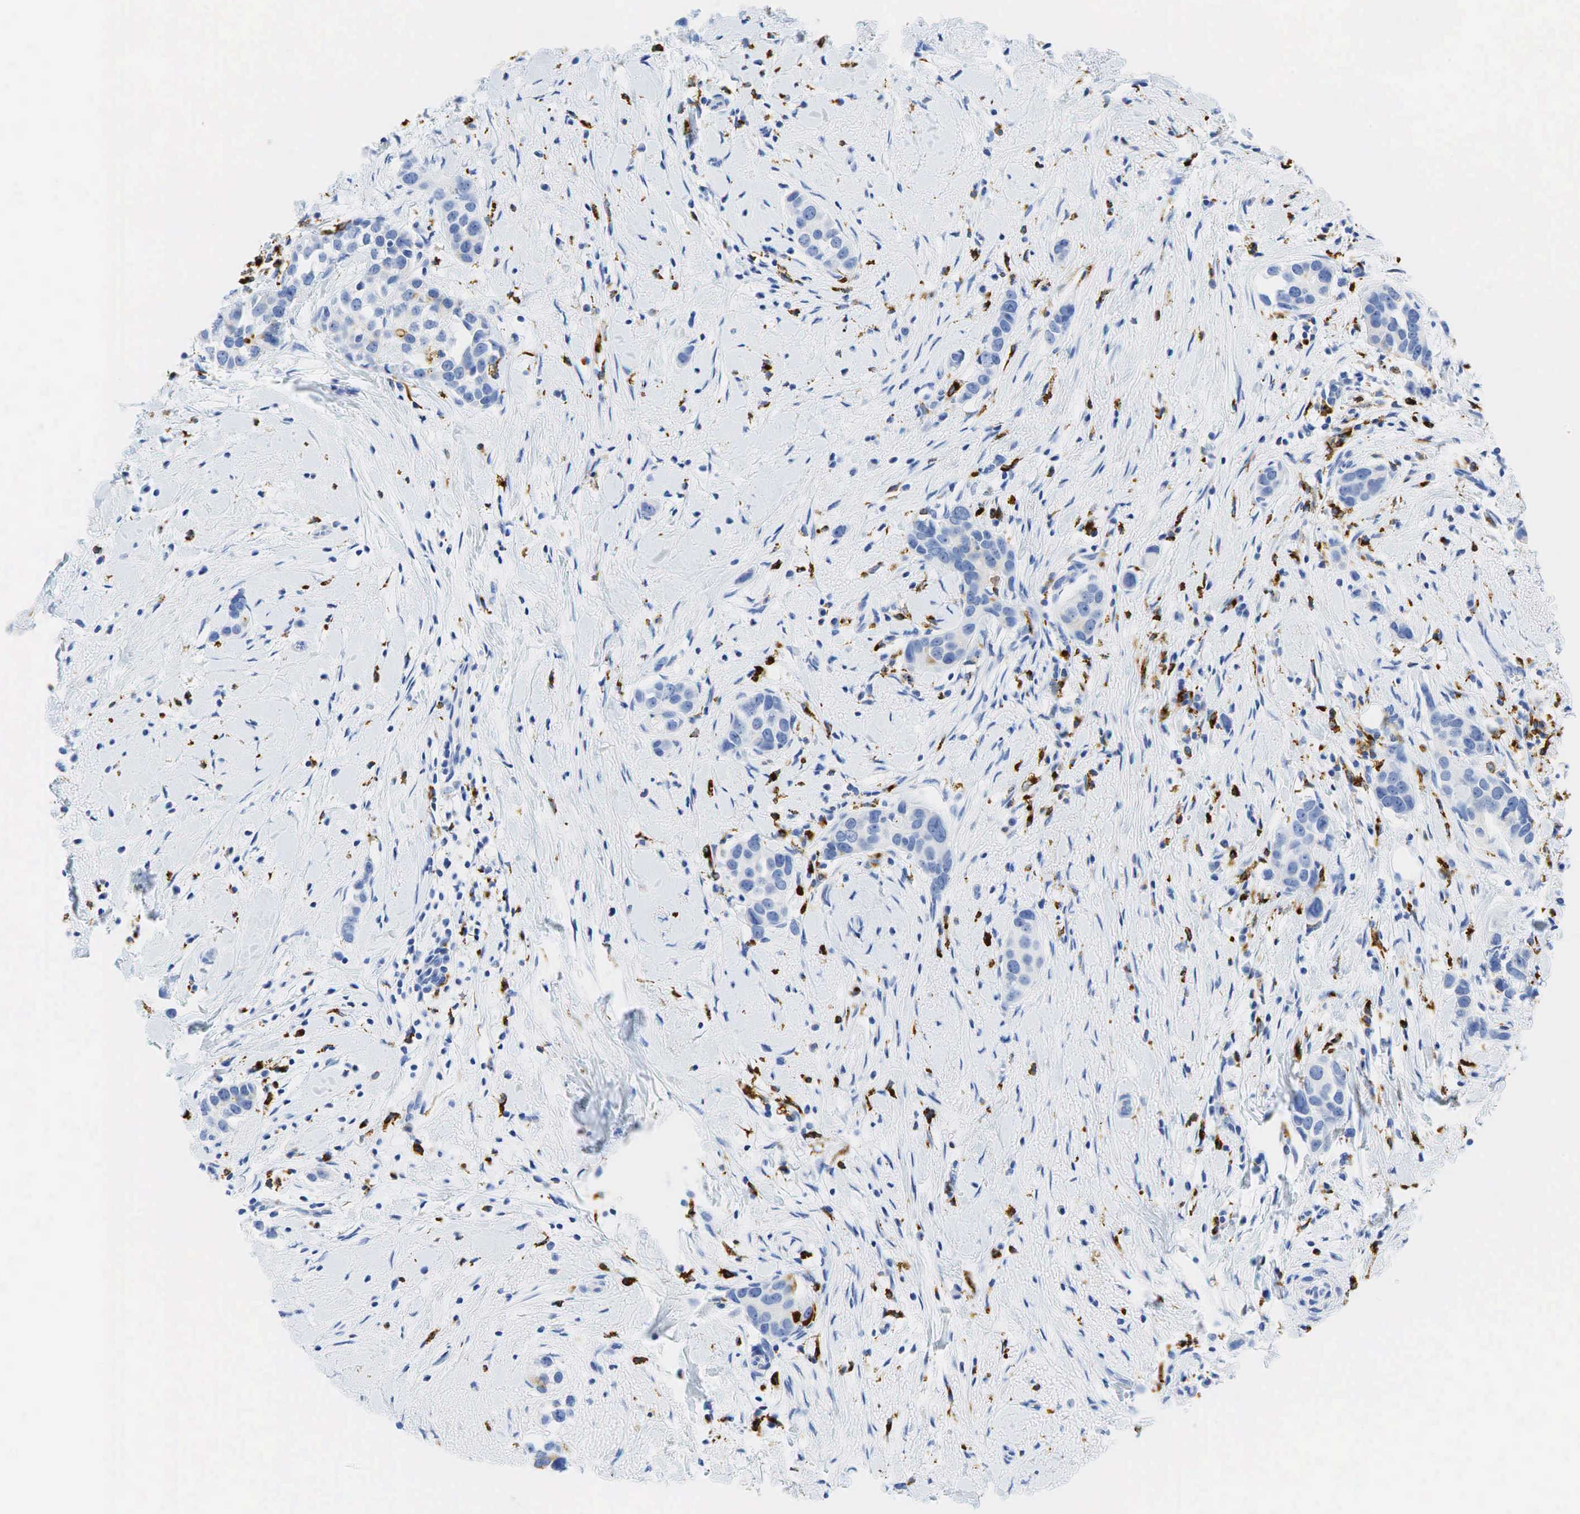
{"staining": {"intensity": "negative", "quantity": "none", "location": "none"}, "tissue": "breast cancer", "cell_type": "Tumor cells", "image_type": "cancer", "snomed": [{"axis": "morphology", "description": "Duct carcinoma"}, {"axis": "topography", "description": "Breast"}], "caption": "Intraductal carcinoma (breast) was stained to show a protein in brown. There is no significant expression in tumor cells.", "gene": "CD68", "patient": {"sex": "female", "age": 55}}